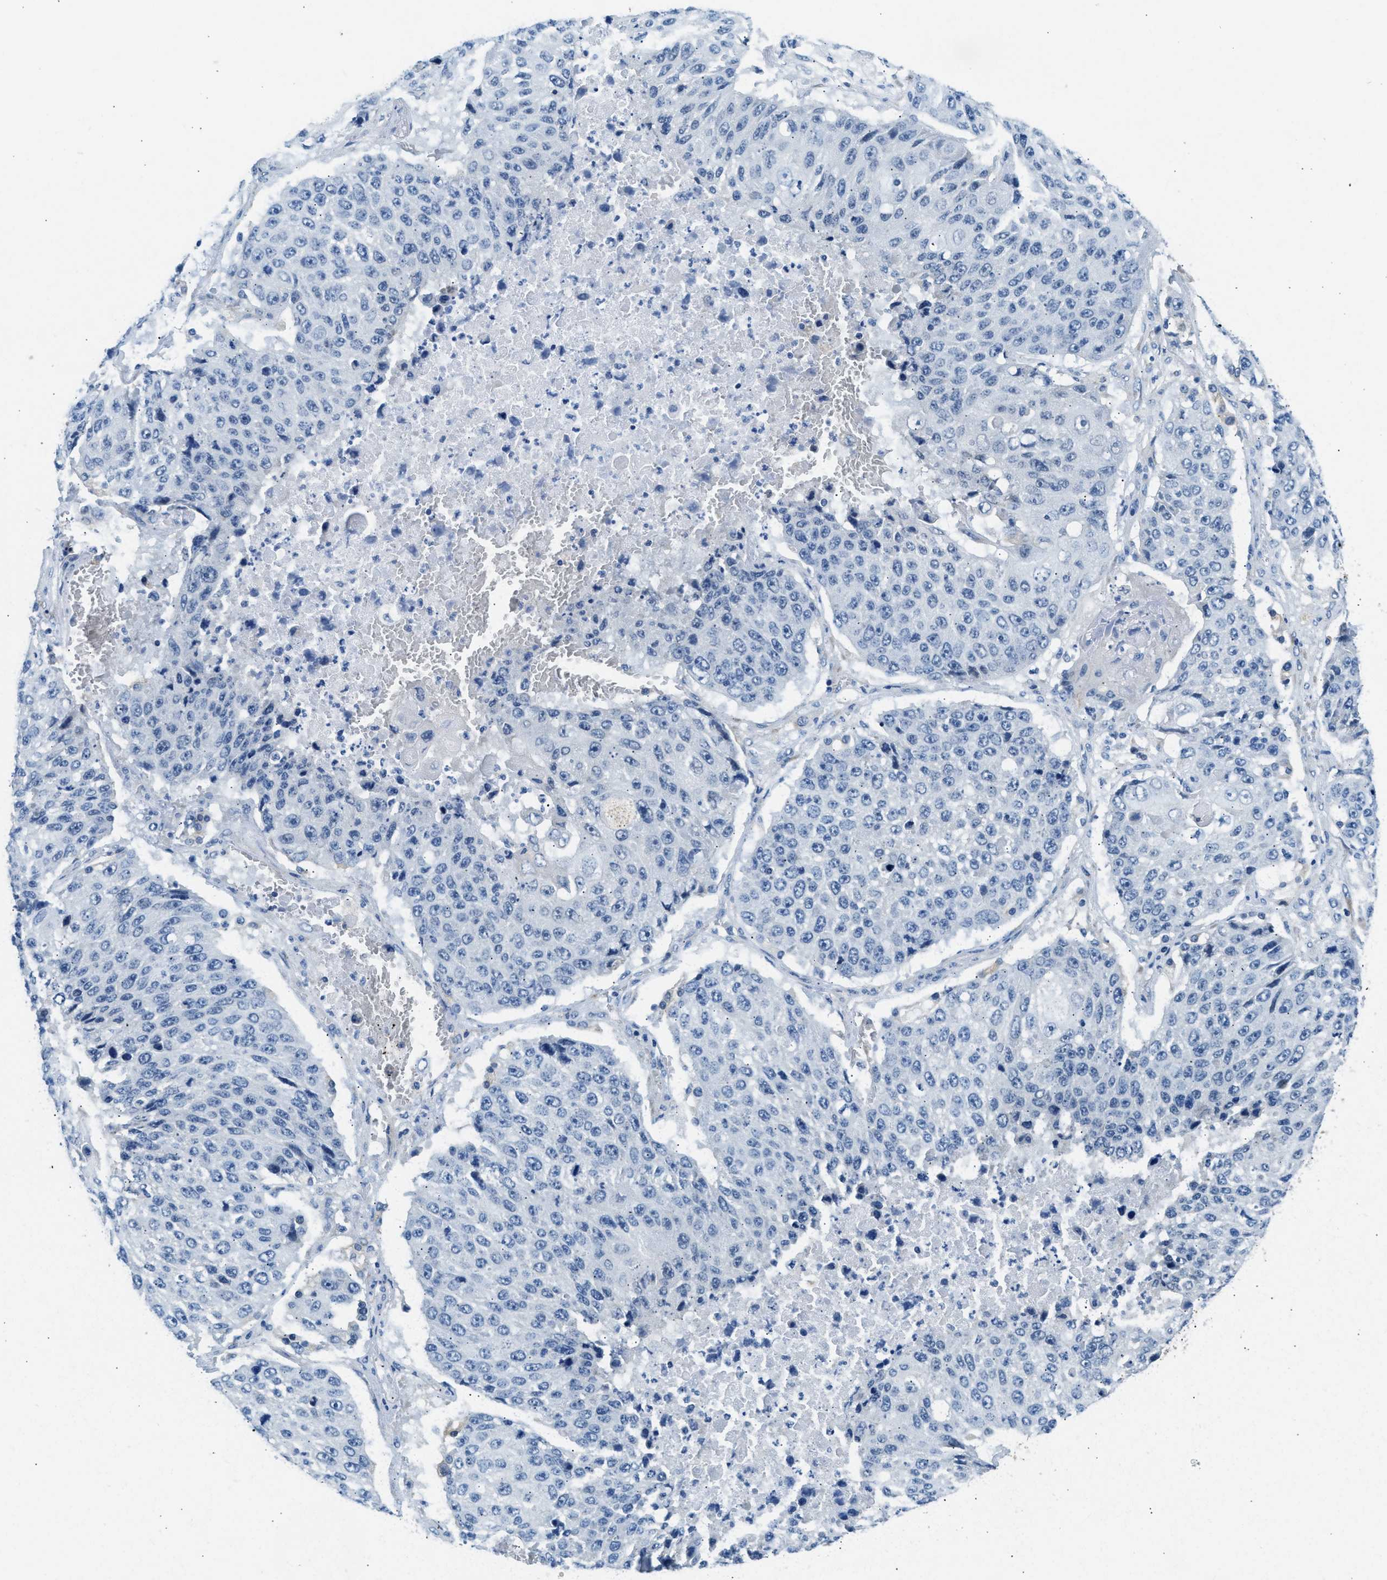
{"staining": {"intensity": "negative", "quantity": "none", "location": "none"}, "tissue": "lung cancer", "cell_type": "Tumor cells", "image_type": "cancer", "snomed": [{"axis": "morphology", "description": "Squamous cell carcinoma, NOS"}, {"axis": "topography", "description": "Lung"}], "caption": "Lung cancer was stained to show a protein in brown. There is no significant positivity in tumor cells.", "gene": "CLDN18", "patient": {"sex": "male", "age": 61}}